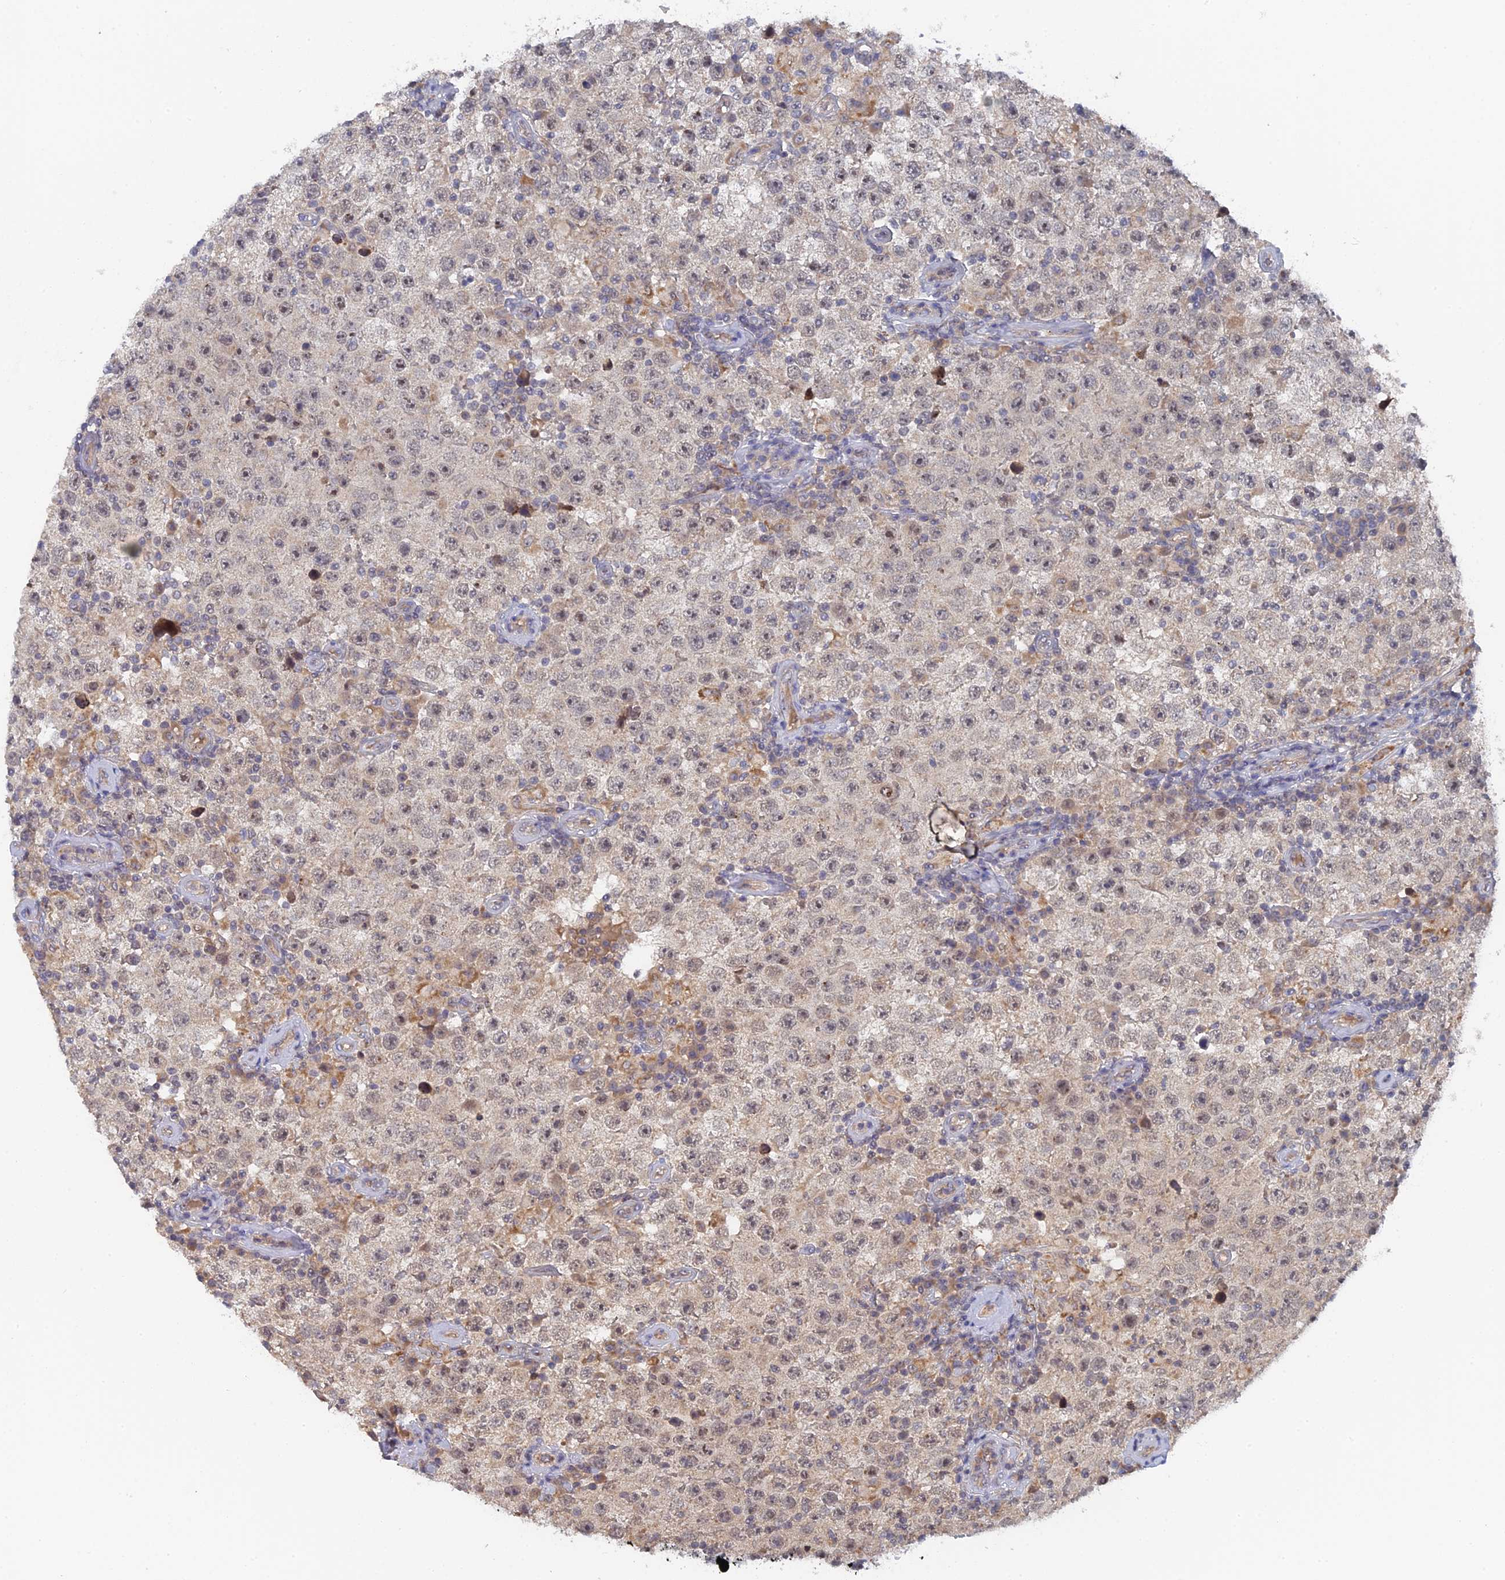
{"staining": {"intensity": "weak", "quantity": "<25%", "location": "nuclear"}, "tissue": "testis cancer", "cell_type": "Tumor cells", "image_type": "cancer", "snomed": [{"axis": "morphology", "description": "Normal tissue, NOS"}, {"axis": "morphology", "description": "Urothelial carcinoma, High grade"}, {"axis": "morphology", "description": "Seminoma, NOS"}, {"axis": "morphology", "description": "Carcinoma, Embryonal, NOS"}, {"axis": "topography", "description": "Urinary bladder"}, {"axis": "topography", "description": "Testis"}], "caption": "Seminoma (testis) was stained to show a protein in brown. There is no significant expression in tumor cells. (DAB IHC visualized using brightfield microscopy, high magnification).", "gene": "MIGA2", "patient": {"sex": "male", "age": 41}}